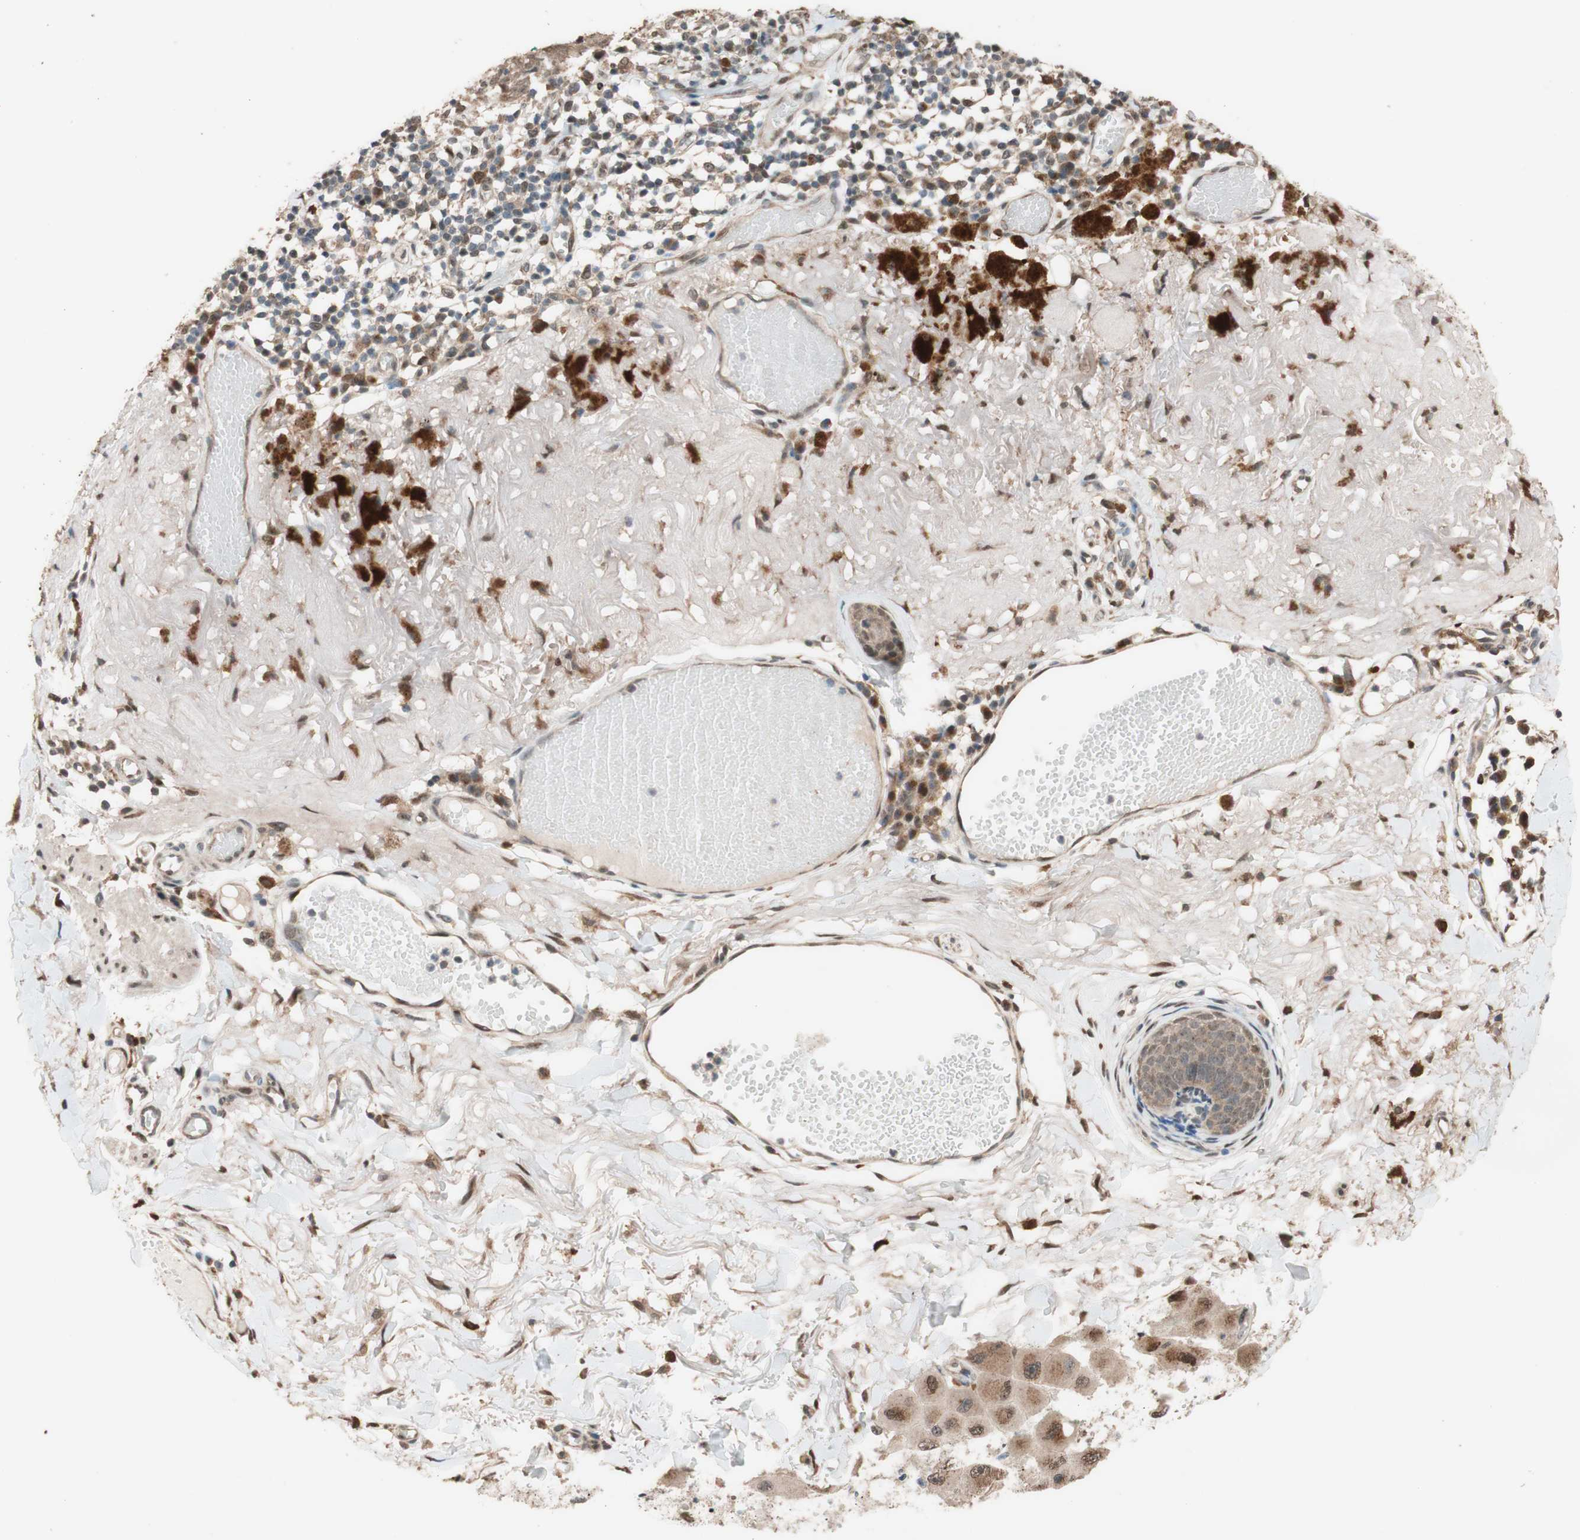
{"staining": {"intensity": "moderate", "quantity": ">75%", "location": "cytoplasmic/membranous"}, "tissue": "melanoma", "cell_type": "Tumor cells", "image_type": "cancer", "snomed": [{"axis": "morphology", "description": "Malignant melanoma in situ"}, {"axis": "morphology", "description": "Malignant melanoma, NOS"}, {"axis": "topography", "description": "Skin"}], "caption": "Malignant melanoma in situ stained for a protein exhibits moderate cytoplasmic/membranous positivity in tumor cells. Nuclei are stained in blue.", "gene": "CCNC", "patient": {"sex": "female", "age": 88}}